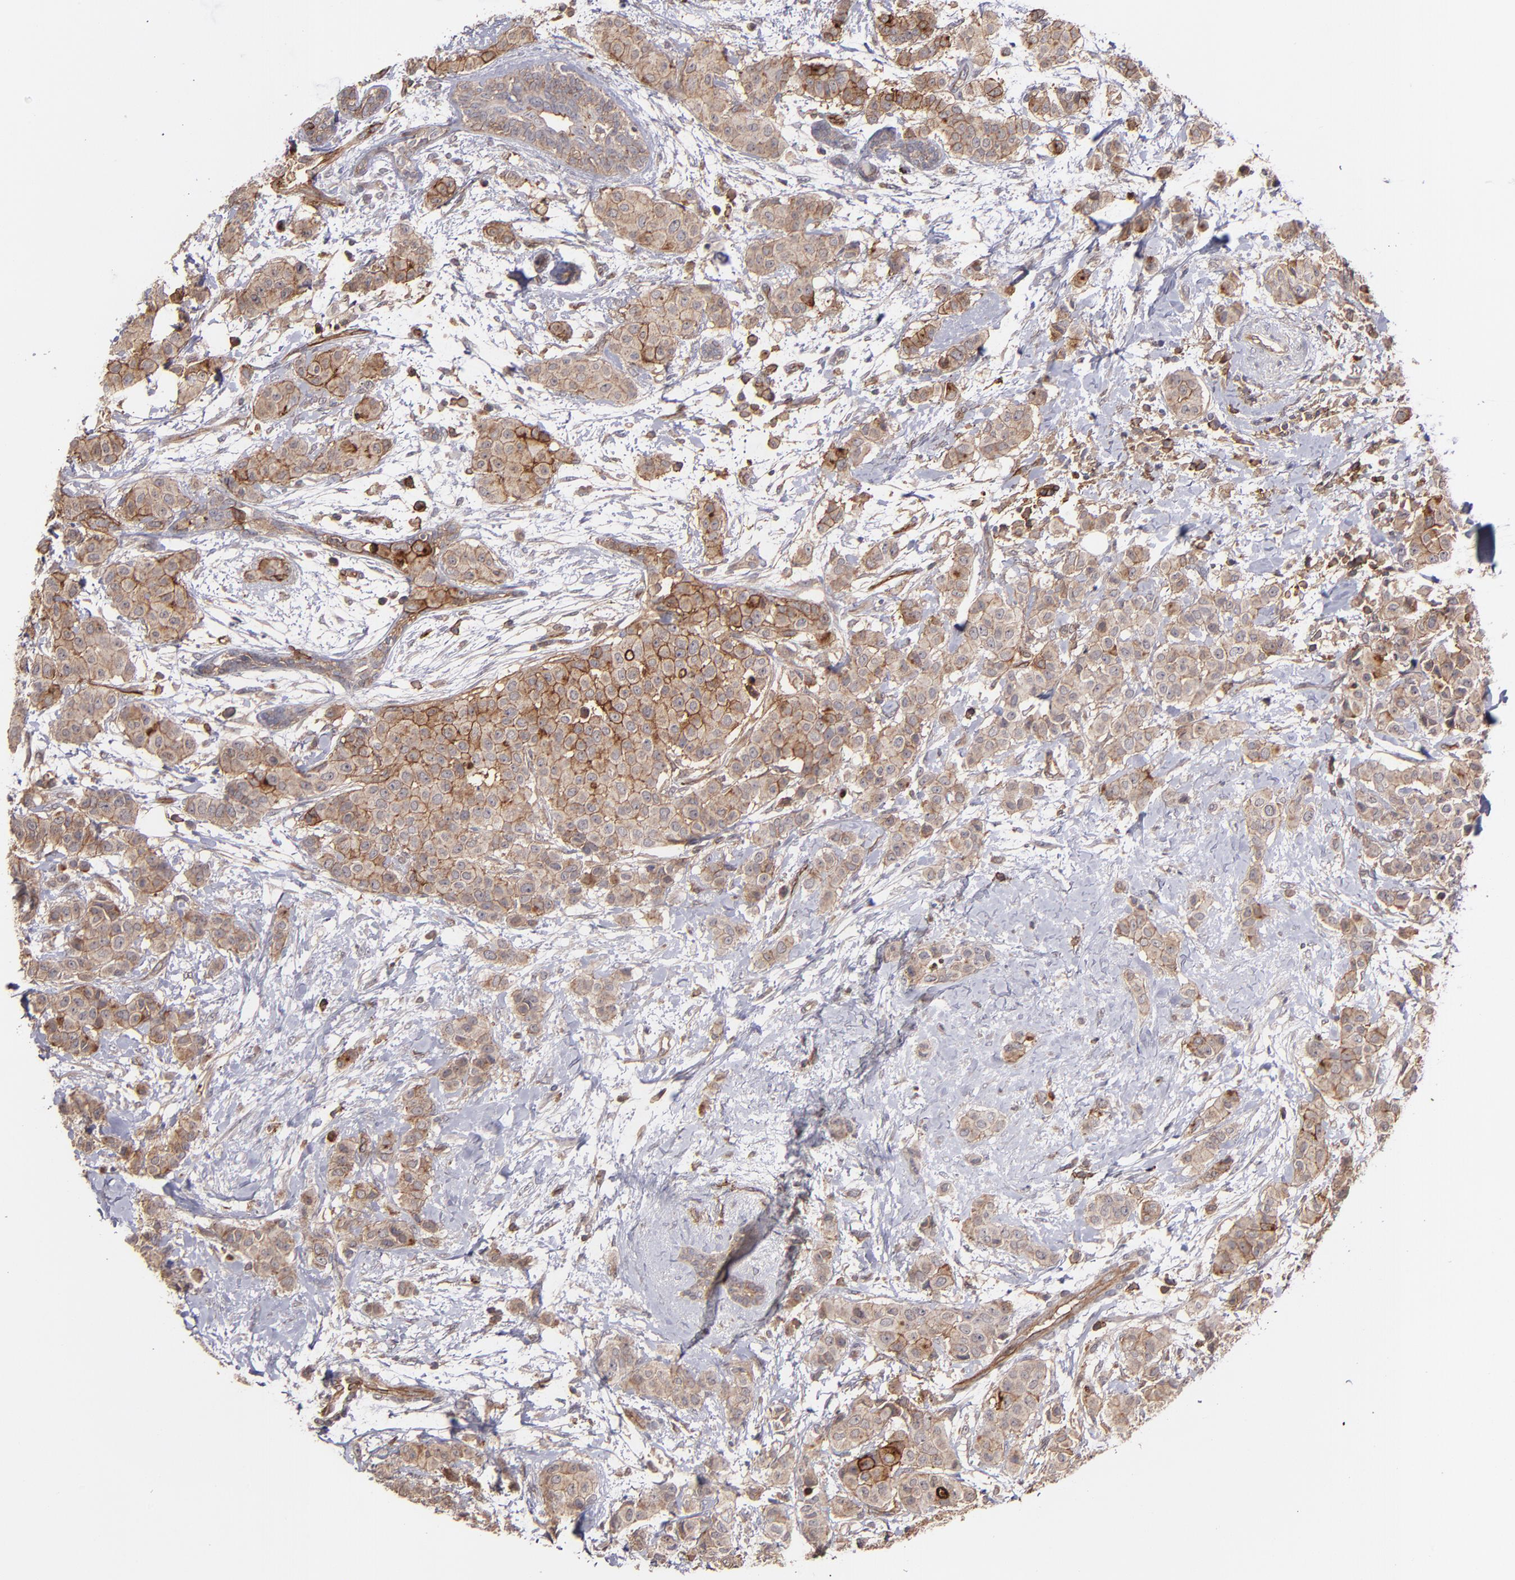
{"staining": {"intensity": "weak", "quantity": "25%-75%", "location": "cytoplasmic/membranous"}, "tissue": "breast cancer", "cell_type": "Tumor cells", "image_type": "cancer", "snomed": [{"axis": "morphology", "description": "Duct carcinoma"}, {"axis": "topography", "description": "Breast"}], "caption": "Protein staining by IHC displays weak cytoplasmic/membranous expression in approximately 25%-75% of tumor cells in infiltrating ductal carcinoma (breast). (Stains: DAB in brown, nuclei in blue, Microscopy: brightfield microscopy at high magnification).", "gene": "ICAM1", "patient": {"sex": "female", "age": 40}}